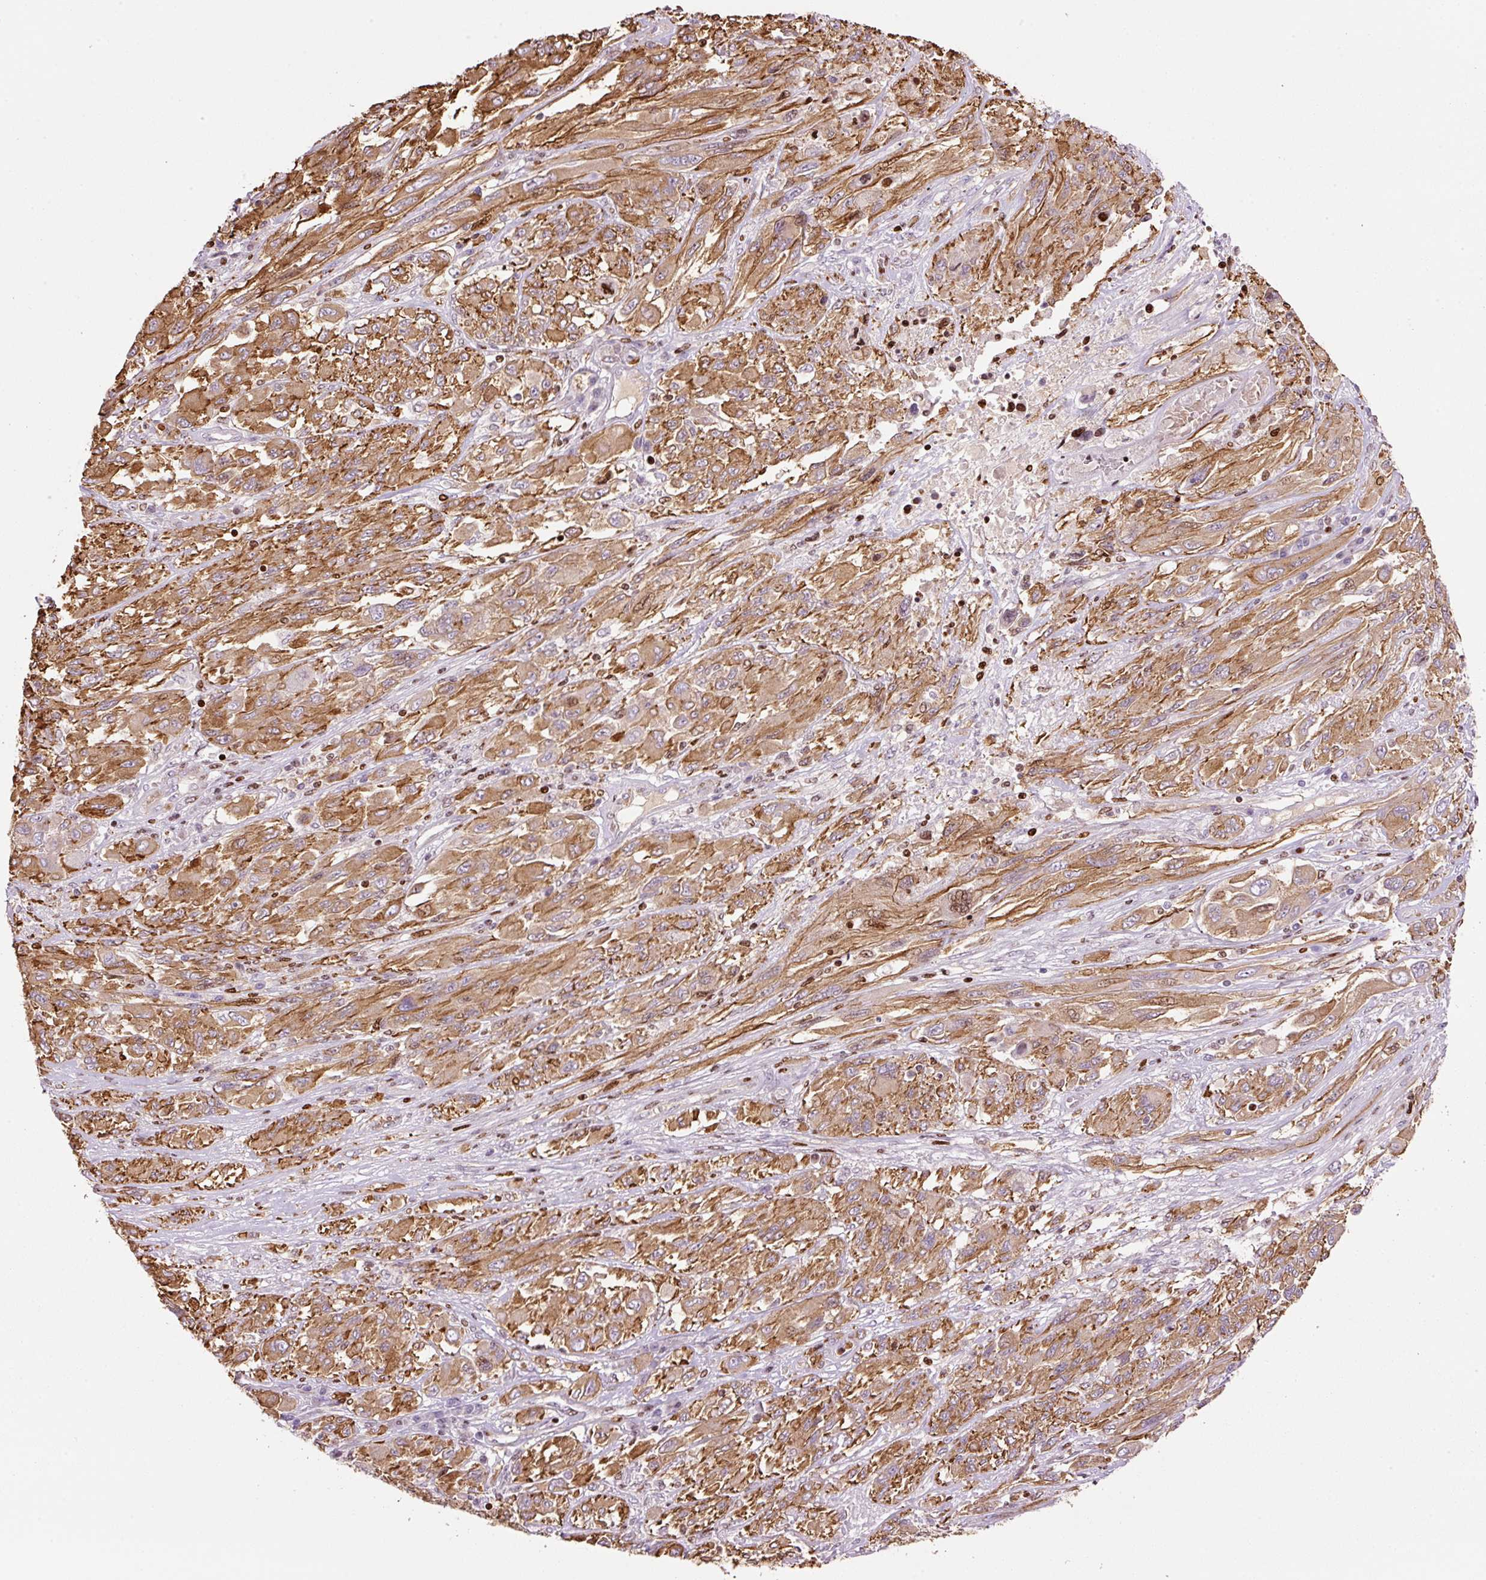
{"staining": {"intensity": "moderate", "quantity": ">75%", "location": "cytoplasmic/membranous"}, "tissue": "melanoma", "cell_type": "Tumor cells", "image_type": "cancer", "snomed": [{"axis": "morphology", "description": "Malignant melanoma, NOS"}, {"axis": "topography", "description": "Skin"}], "caption": "Tumor cells show medium levels of moderate cytoplasmic/membranous staining in approximately >75% of cells in human malignant melanoma.", "gene": "TMEM8B", "patient": {"sex": "female", "age": 91}}